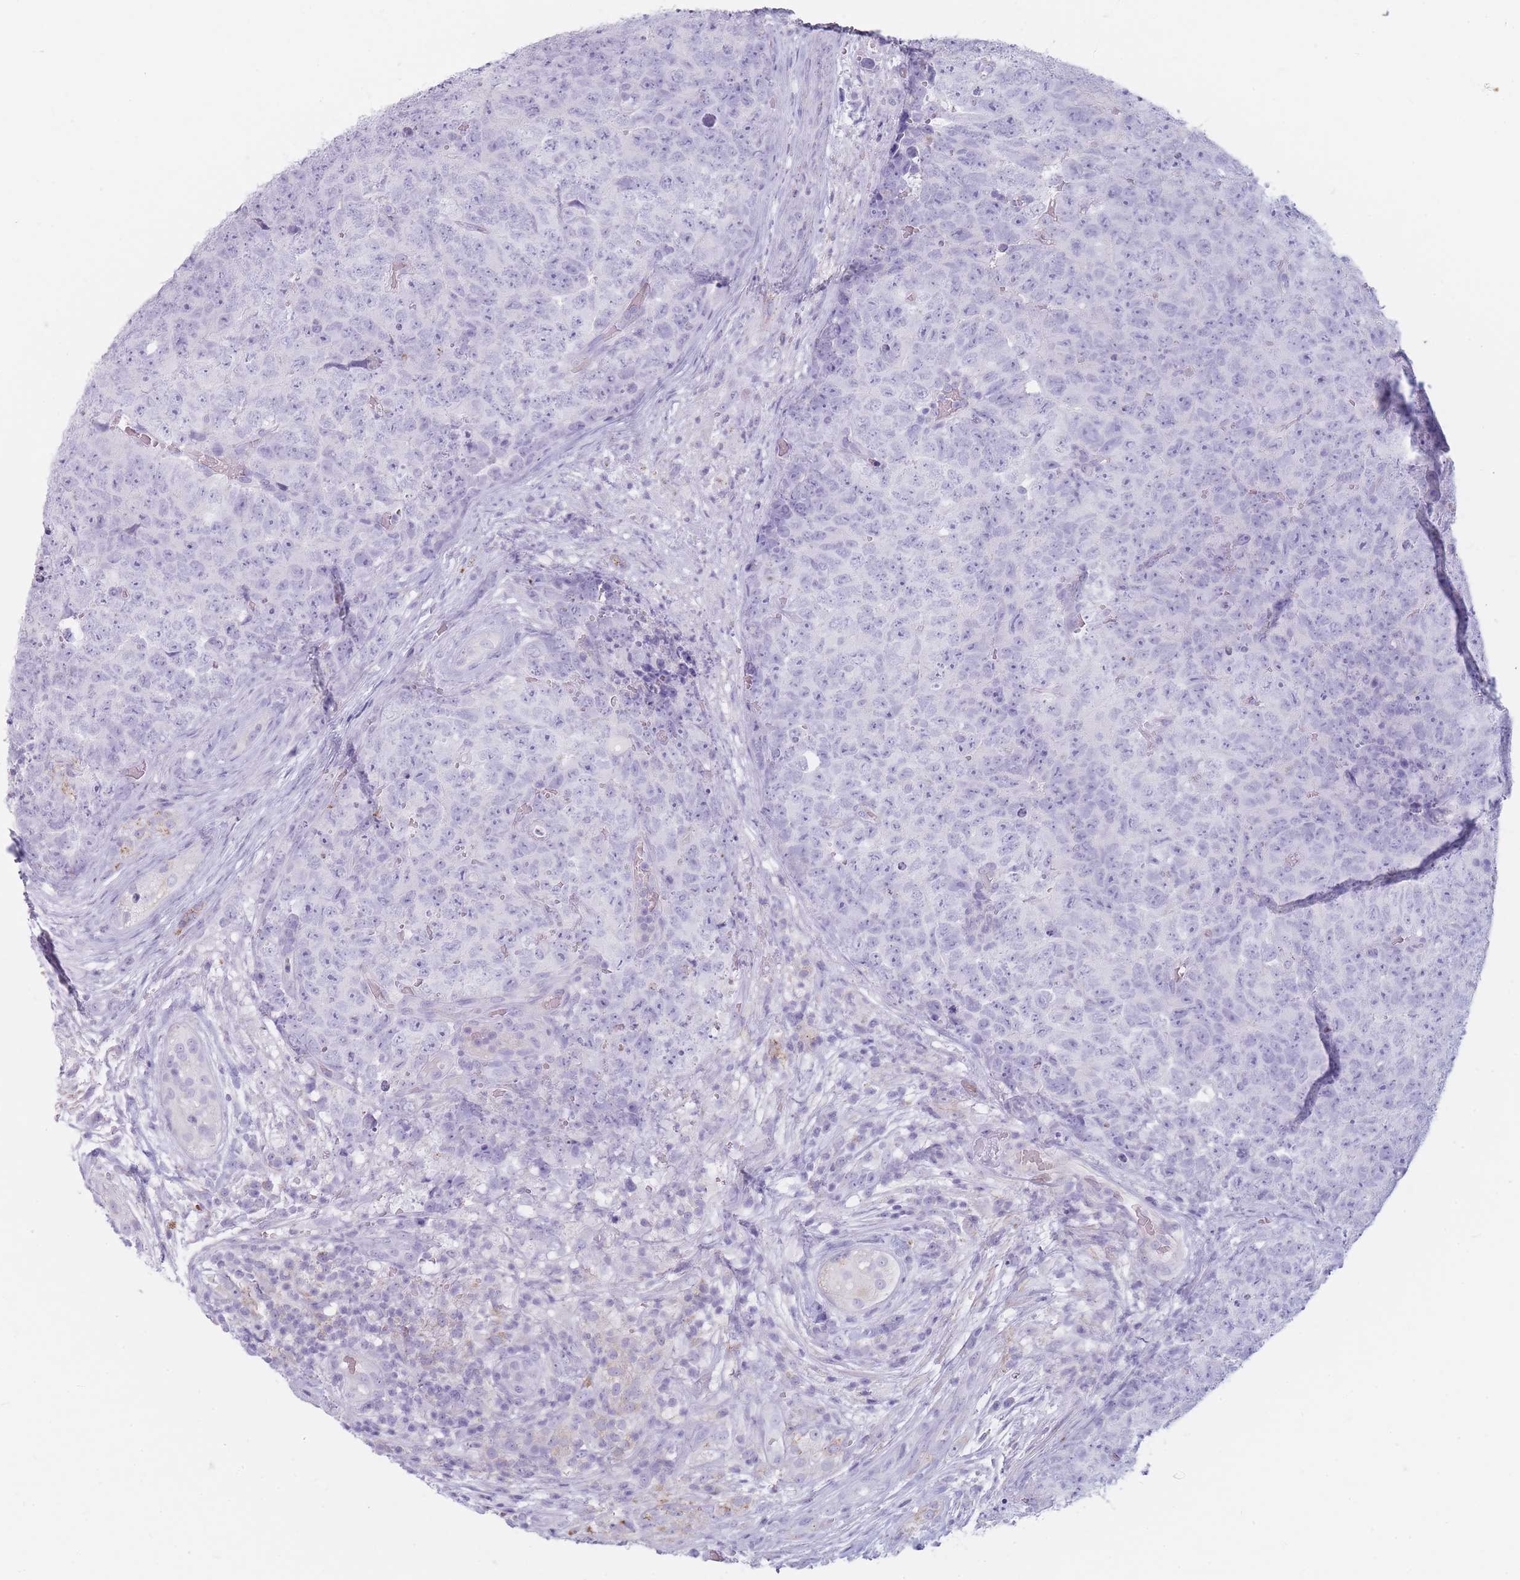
{"staining": {"intensity": "negative", "quantity": "none", "location": "none"}, "tissue": "testis cancer", "cell_type": "Tumor cells", "image_type": "cancer", "snomed": [{"axis": "morphology", "description": "Seminoma, NOS"}, {"axis": "morphology", "description": "Teratoma, malignant, NOS"}, {"axis": "topography", "description": "Testis"}], "caption": "Immunohistochemistry of seminoma (testis) exhibits no staining in tumor cells.", "gene": "GPR12", "patient": {"sex": "male", "age": 34}}